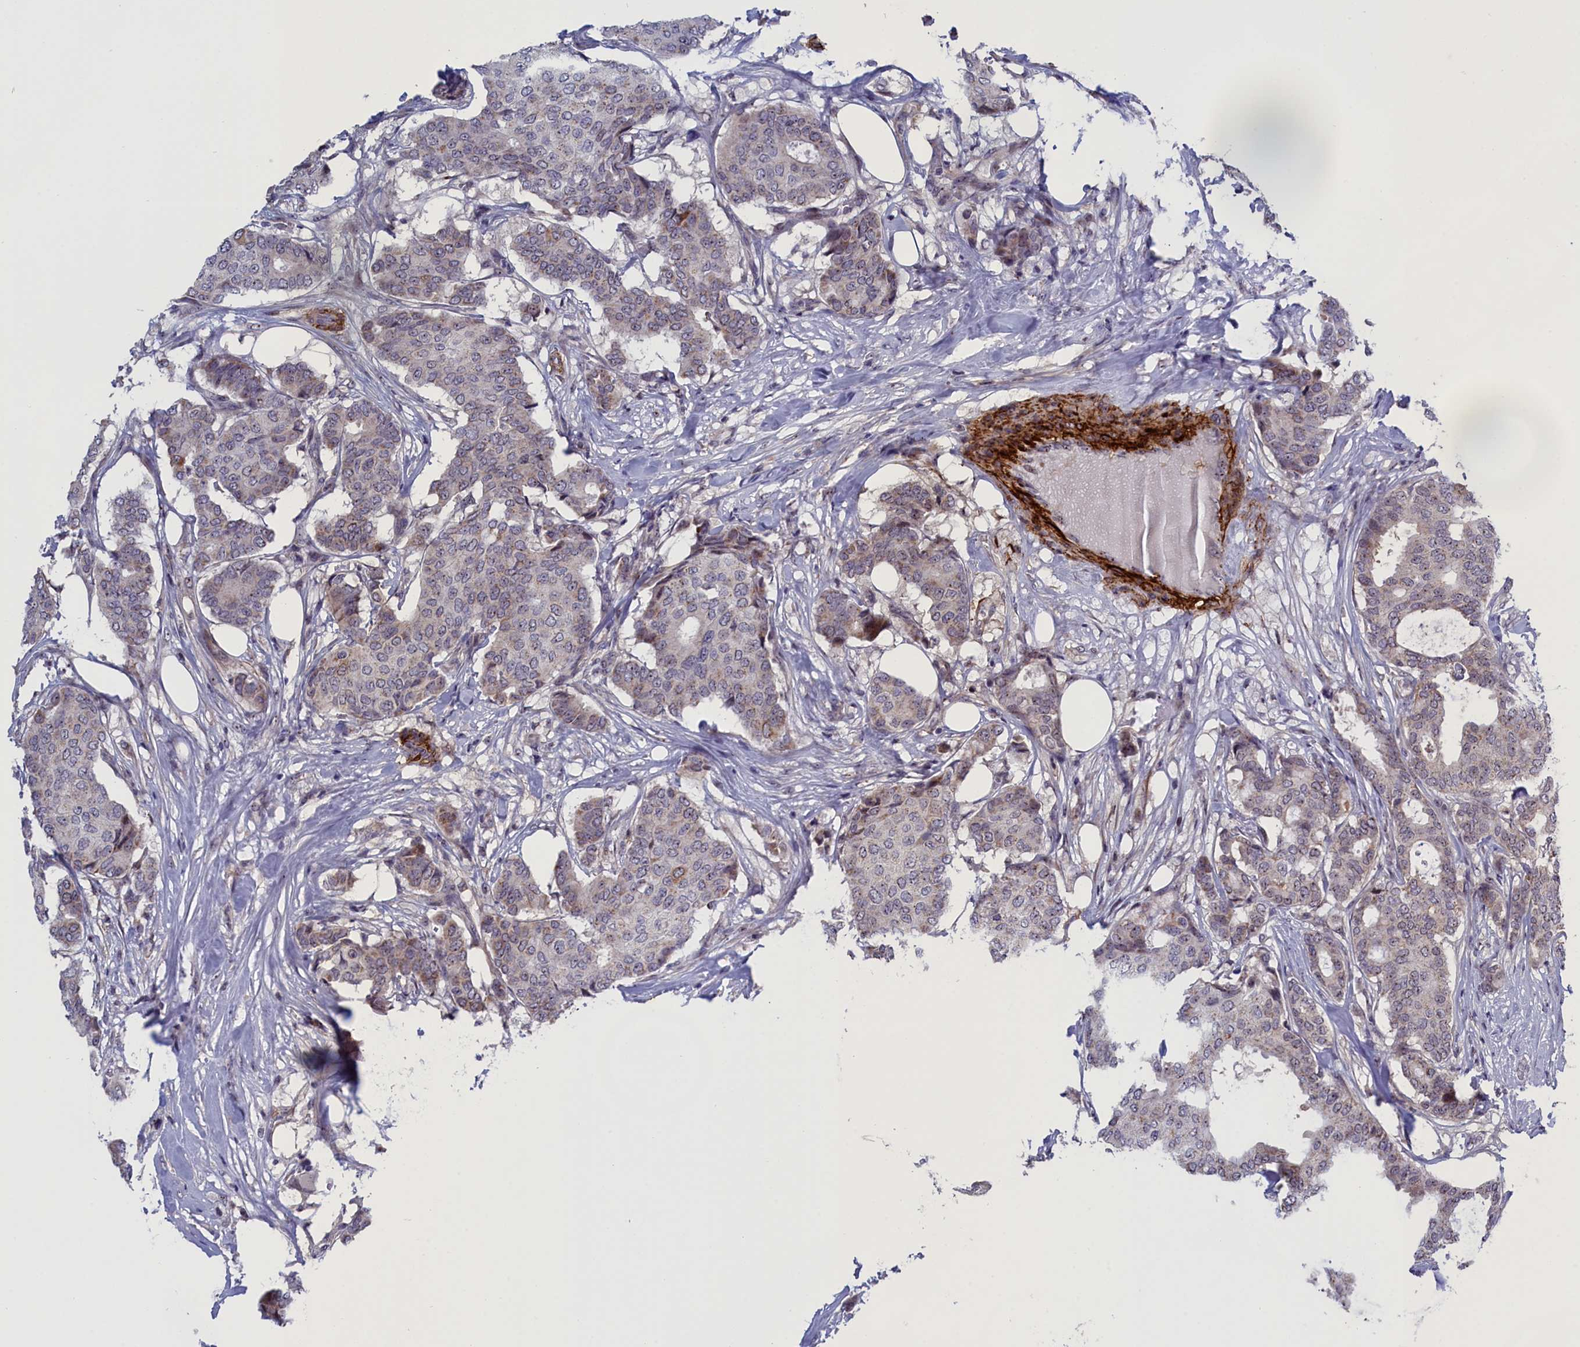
{"staining": {"intensity": "weak", "quantity": "<25%", "location": "nuclear"}, "tissue": "breast cancer", "cell_type": "Tumor cells", "image_type": "cancer", "snomed": [{"axis": "morphology", "description": "Duct carcinoma"}, {"axis": "topography", "description": "Breast"}], "caption": "IHC image of neoplastic tissue: human breast invasive ductal carcinoma stained with DAB (3,3'-diaminobenzidine) demonstrates no significant protein positivity in tumor cells.", "gene": "PPAN", "patient": {"sex": "female", "age": 75}}